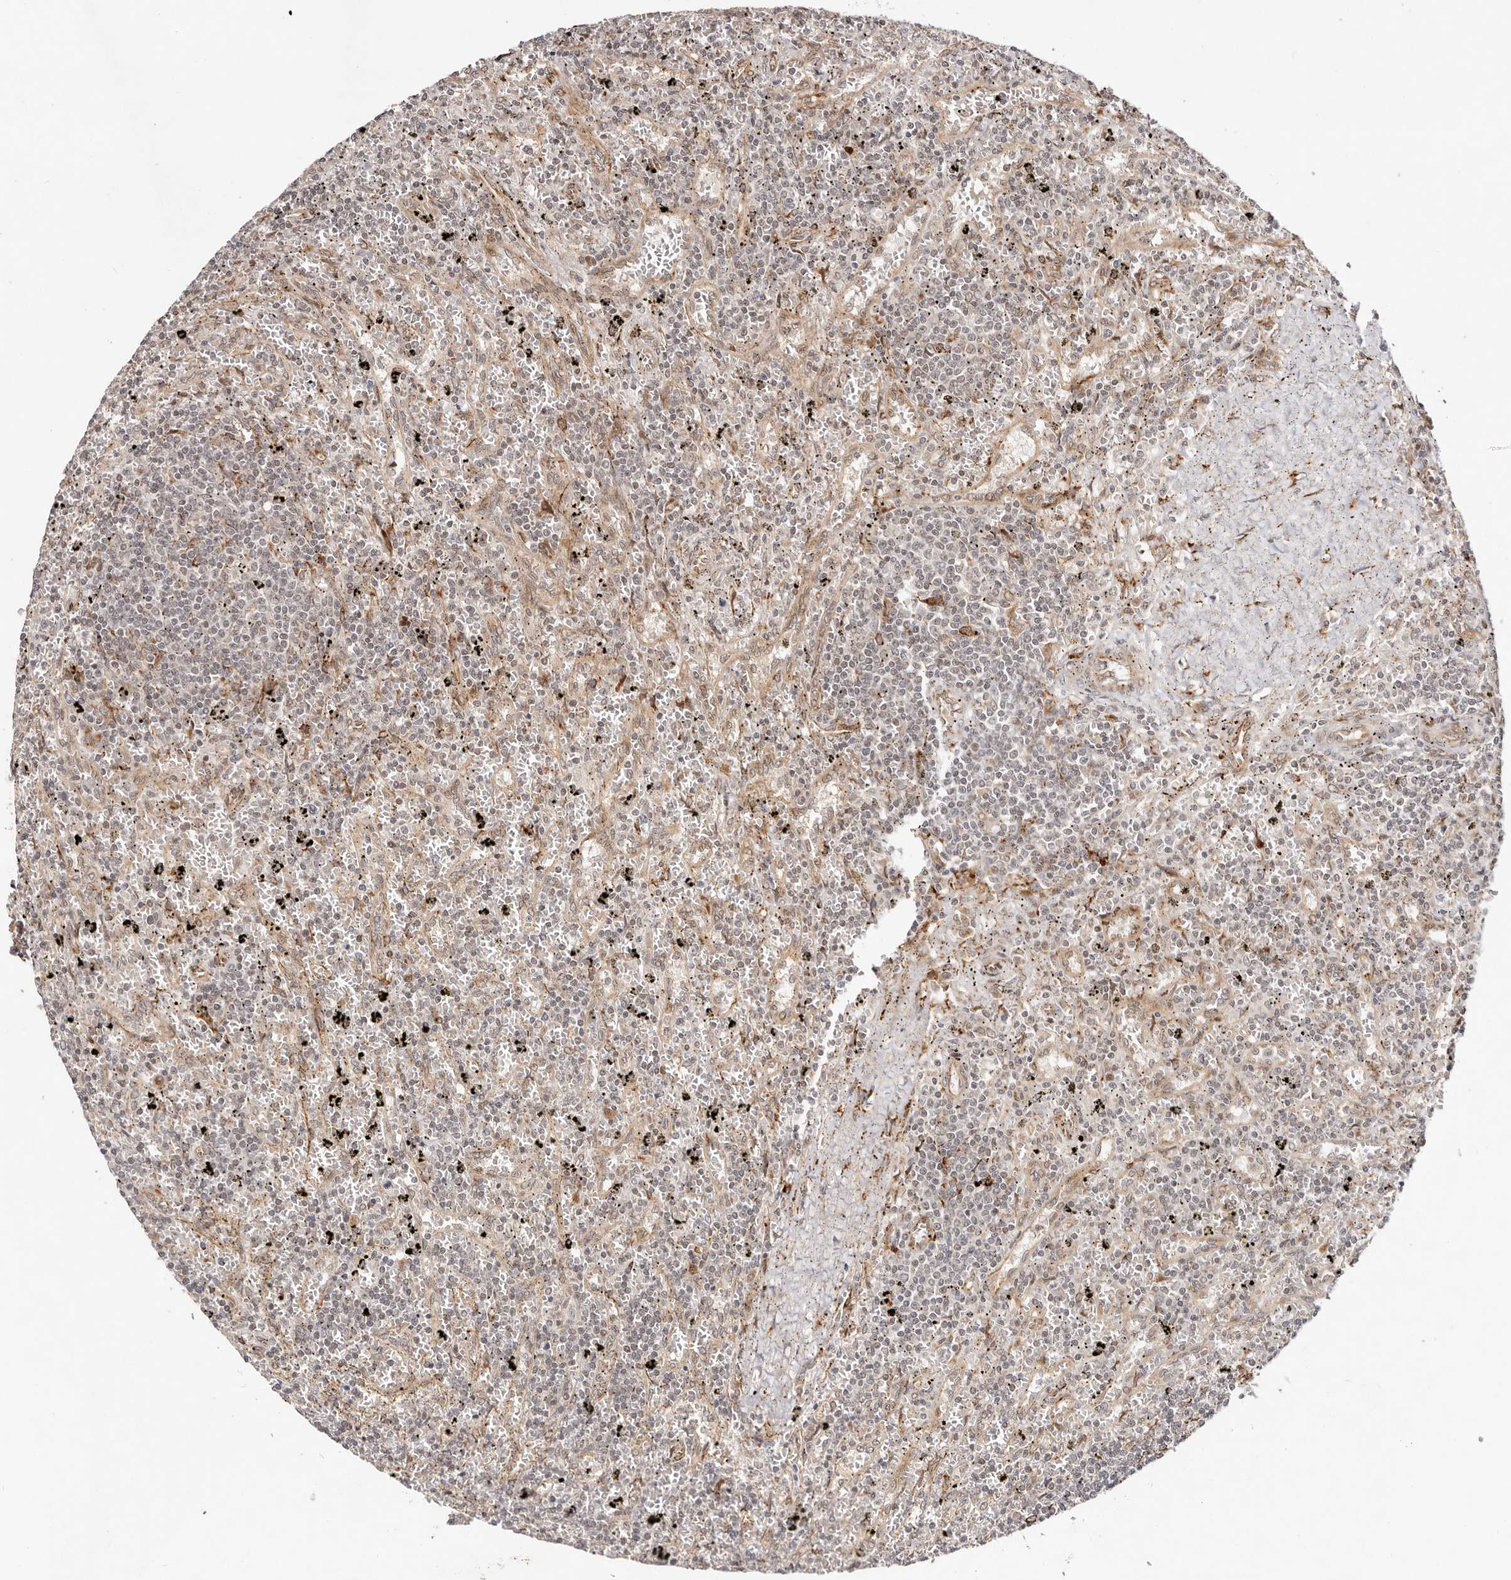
{"staining": {"intensity": "negative", "quantity": "none", "location": "none"}, "tissue": "lymphoma", "cell_type": "Tumor cells", "image_type": "cancer", "snomed": [{"axis": "morphology", "description": "Malignant lymphoma, non-Hodgkin's type, Low grade"}, {"axis": "topography", "description": "Spleen"}], "caption": "Tumor cells are negative for protein expression in human malignant lymphoma, non-Hodgkin's type (low-grade).", "gene": "BCL2L15", "patient": {"sex": "male", "age": 76}}